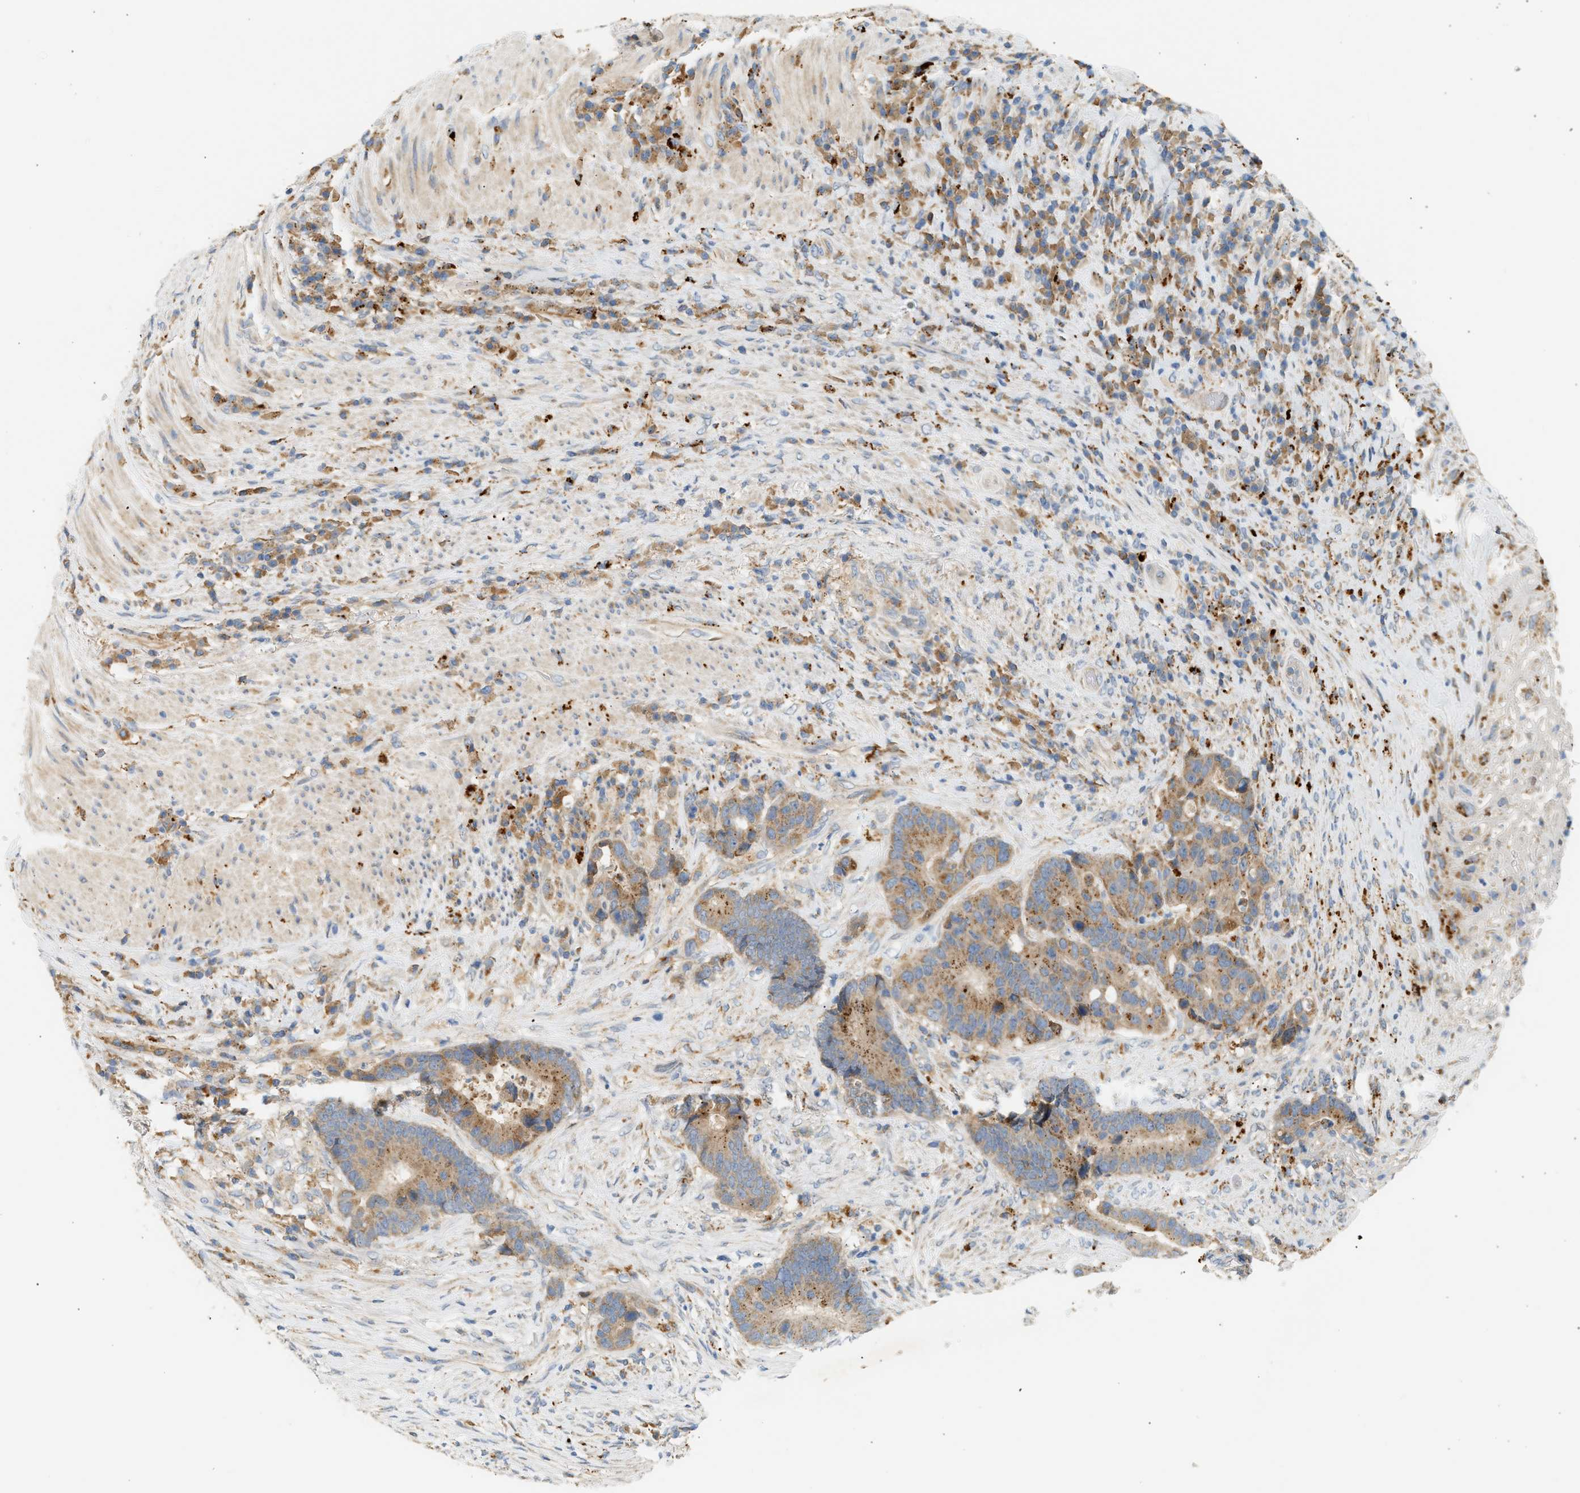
{"staining": {"intensity": "moderate", "quantity": ">75%", "location": "cytoplasmic/membranous"}, "tissue": "colorectal cancer", "cell_type": "Tumor cells", "image_type": "cancer", "snomed": [{"axis": "morphology", "description": "Adenocarcinoma, NOS"}, {"axis": "topography", "description": "Rectum"}], "caption": "Colorectal adenocarcinoma stained with immunohistochemistry (IHC) demonstrates moderate cytoplasmic/membranous positivity in about >75% of tumor cells.", "gene": "ENTHD1", "patient": {"sex": "female", "age": 89}}